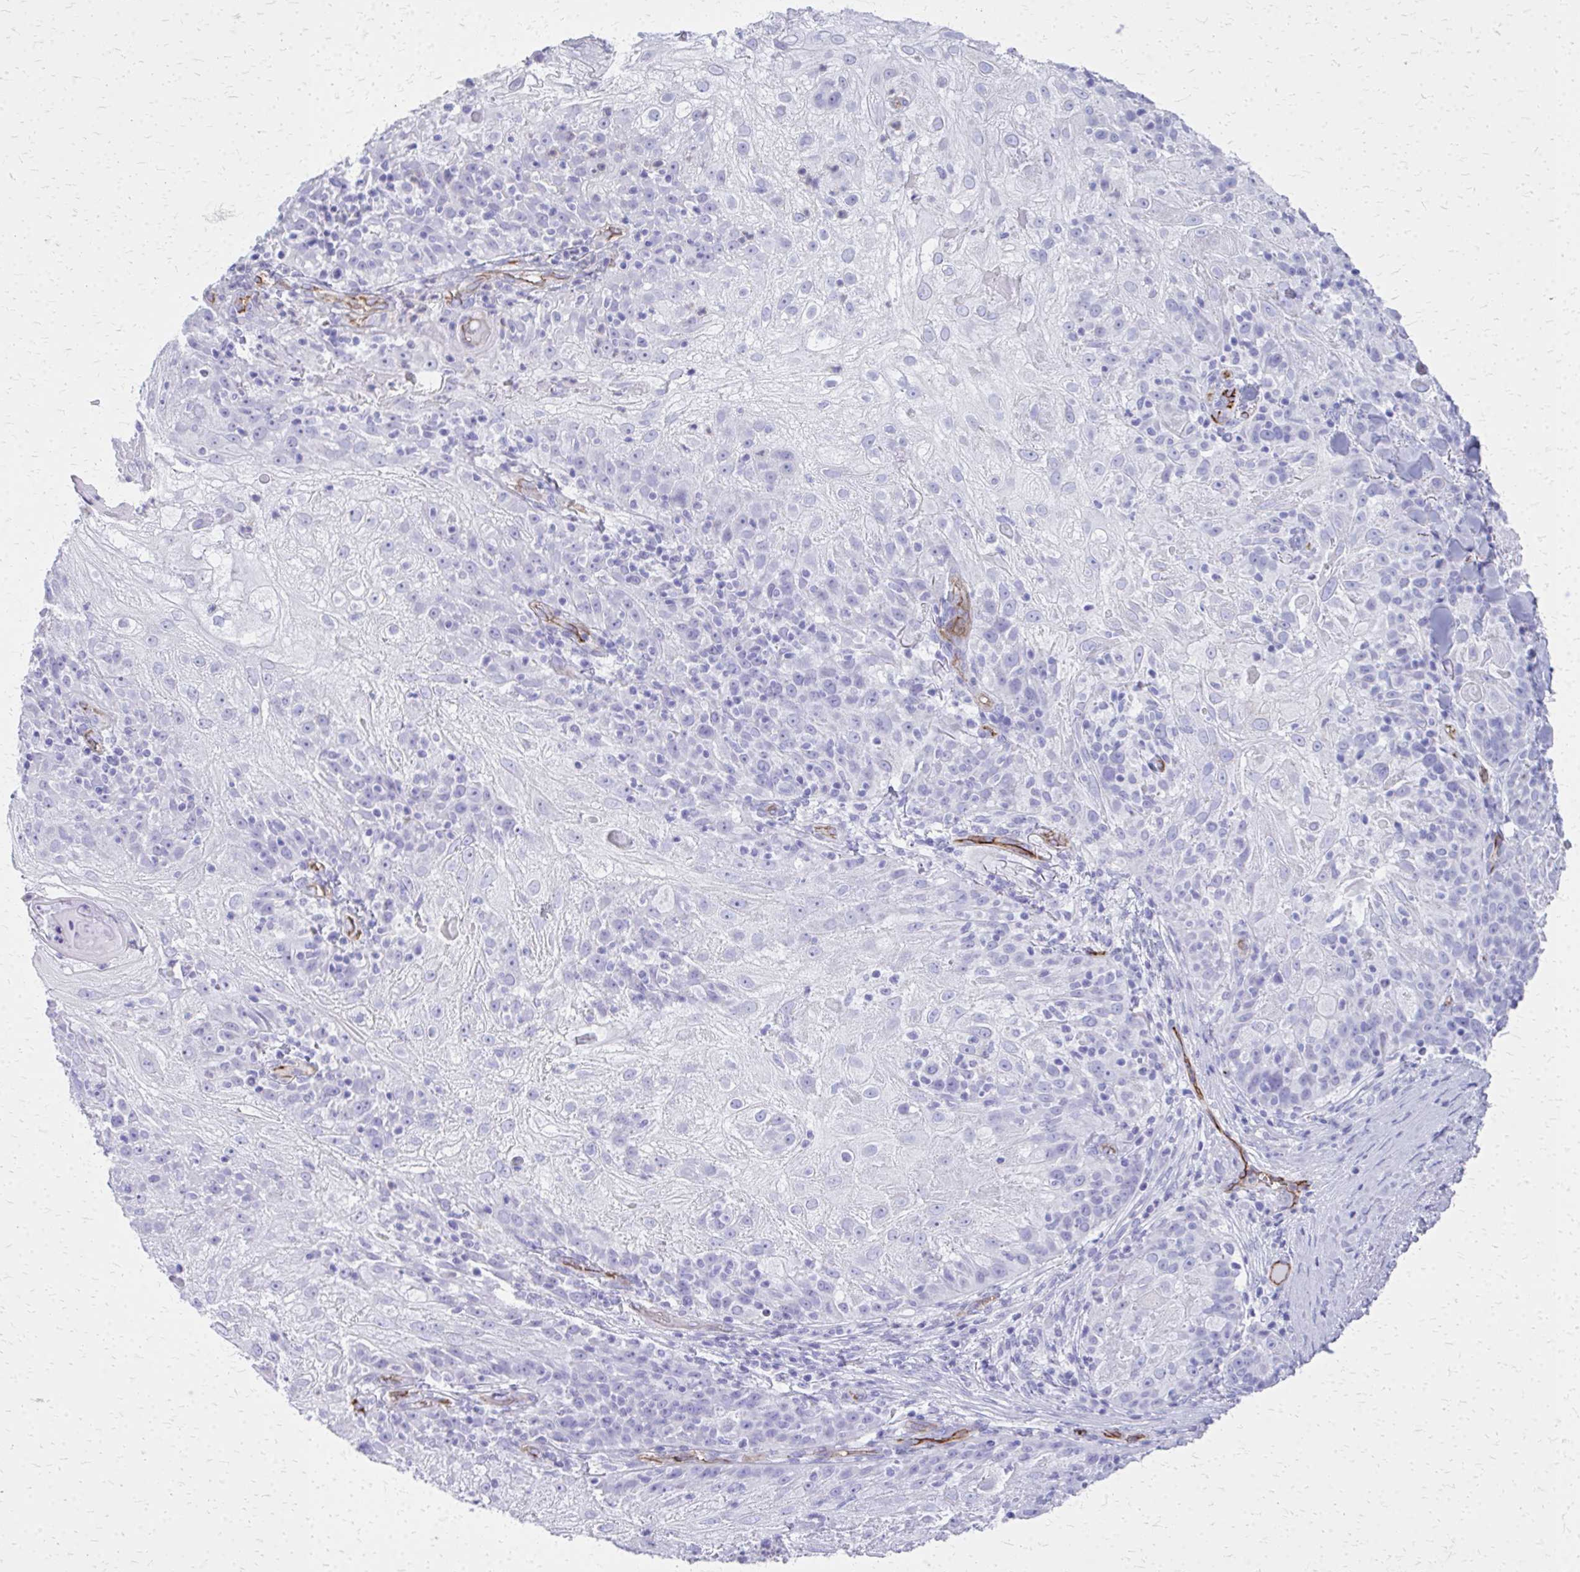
{"staining": {"intensity": "negative", "quantity": "none", "location": "none"}, "tissue": "skin cancer", "cell_type": "Tumor cells", "image_type": "cancer", "snomed": [{"axis": "morphology", "description": "Normal tissue, NOS"}, {"axis": "morphology", "description": "Squamous cell carcinoma, NOS"}, {"axis": "topography", "description": "Skin"}], "caption": "Tumor cells show no significant protein staining in skin cancer (squamous cell carcinoma). The staining is performed using DAB brown chromogen with nuclei counter-stained in using hematoxylin.", "gene": "TPSG1", "patient": {"sex": "female", "age": 83}}